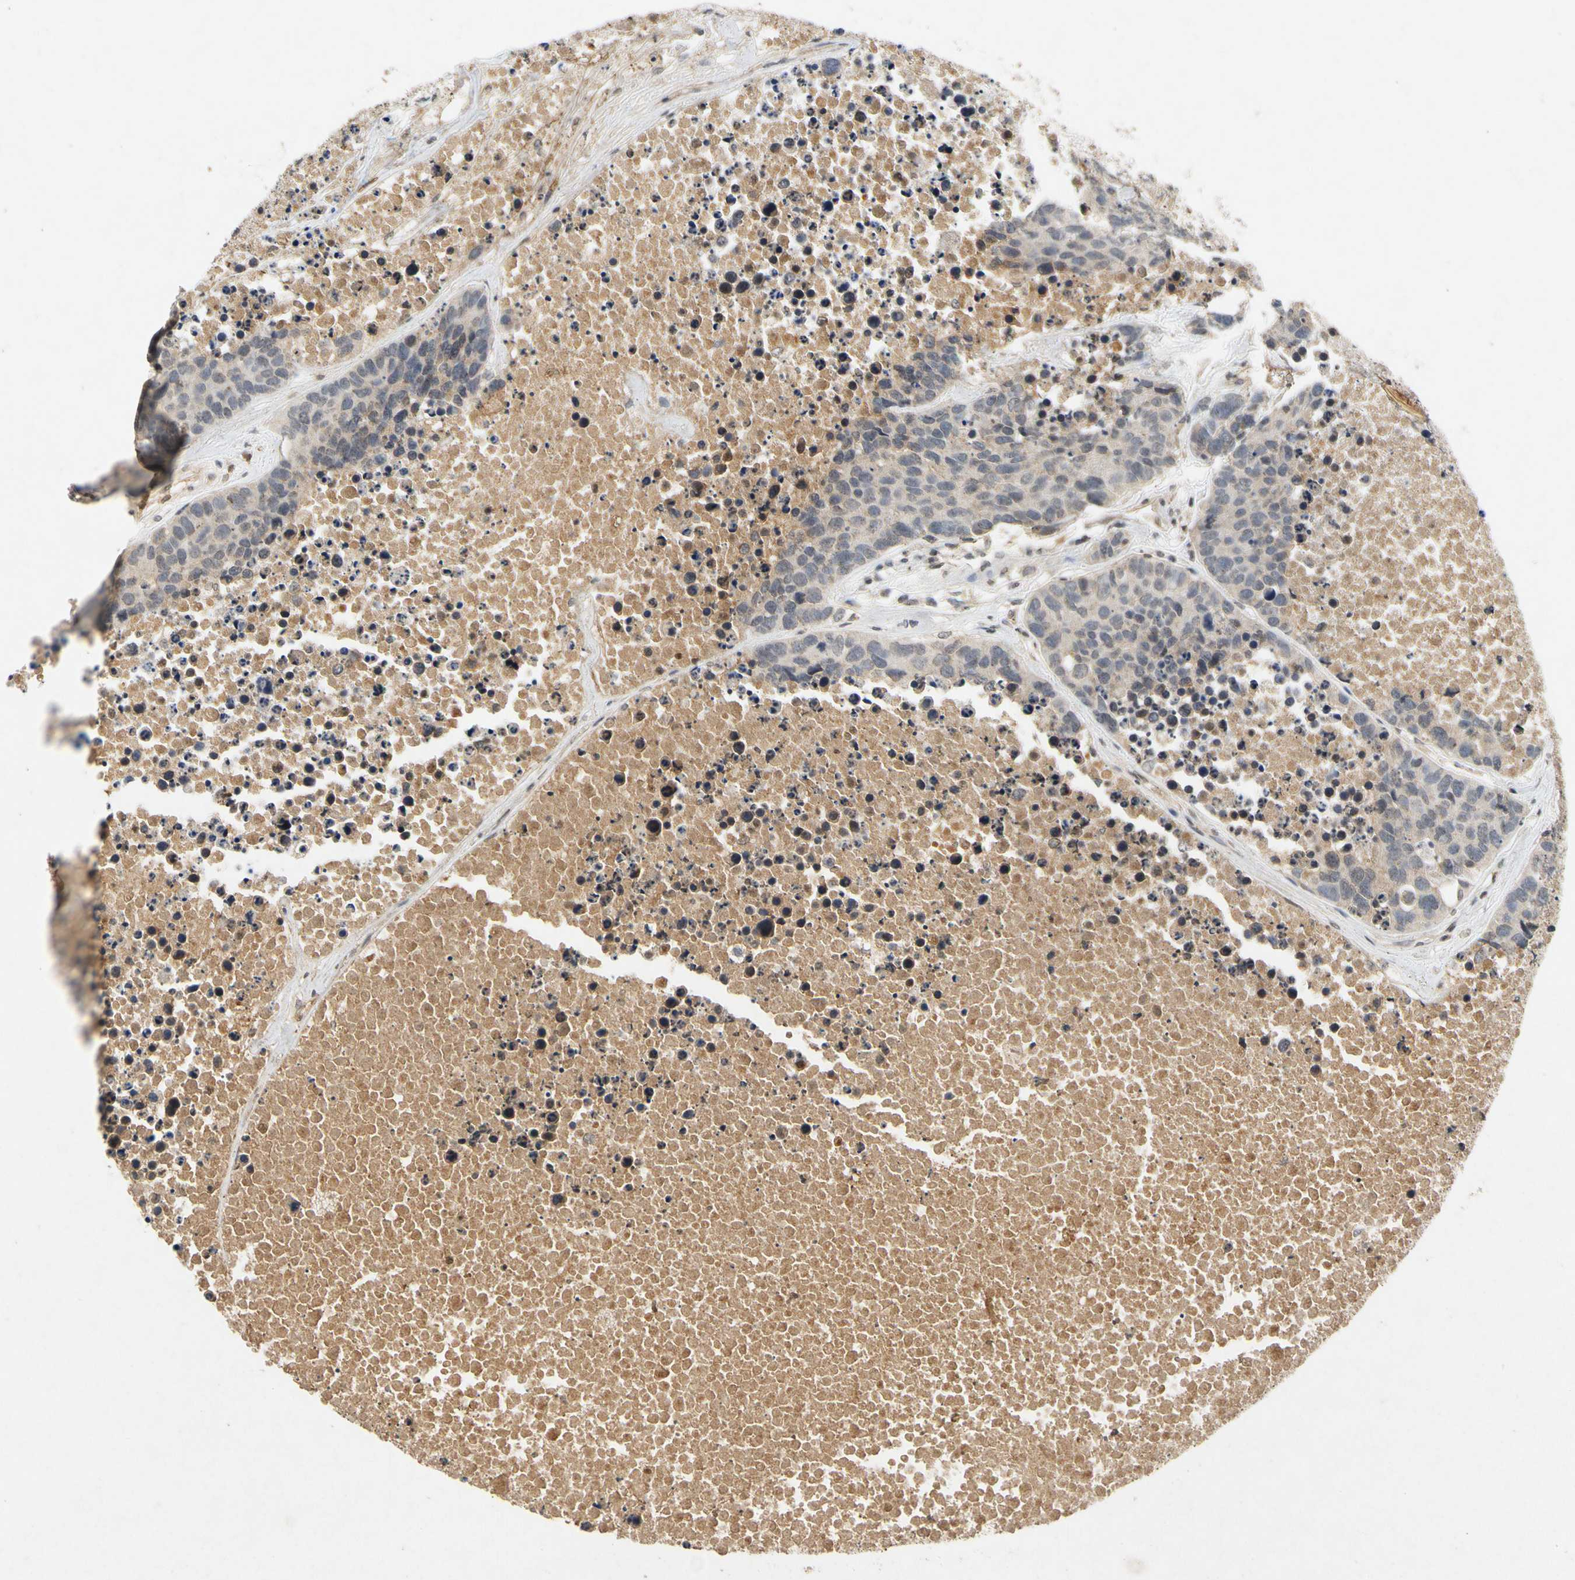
{"staining": {"intensity": "weak", "quantity": ">75%", "location": "cytoplasmic/membranous"}, "tissue": "carcinoid", "cell_type": "Tumor cells", "image_type": "cancer", "snomed": [{"axis": "morphology", "description": "Carcinoid, malignant, NOS"}, {"axis": "topography", "description": "Lung"}], "caption": "DAB immunohistochemical staining of human carcinoid displays weak cytoplasmic/membranous protein positivity in approximately >75% of tumor cells.", "gene": "CP", "patient": {"sex": "male", "age": 60}}